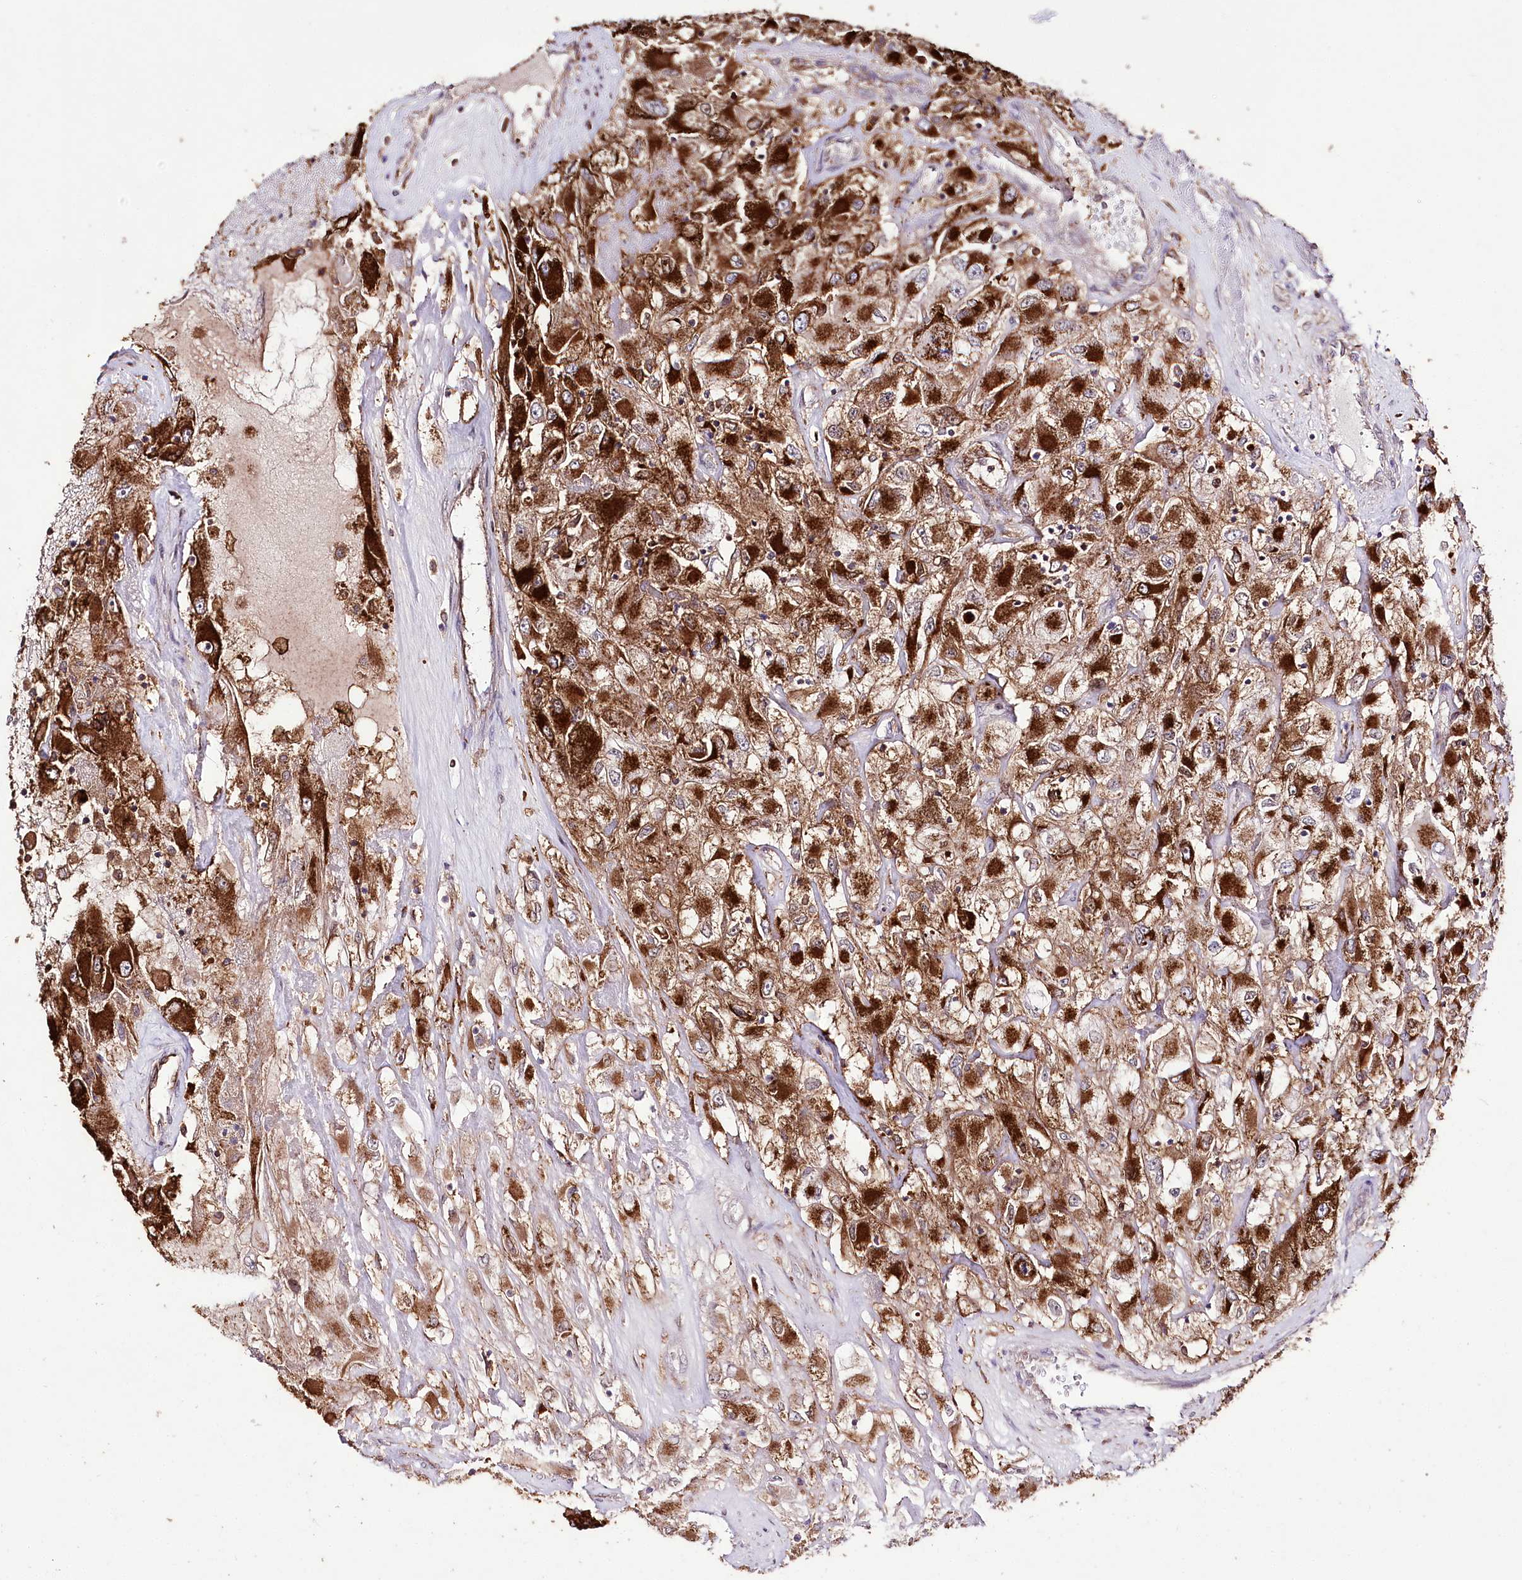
{"staining": {"intensity": "strong", "quantity": ">75%", "location": "cytoplasmic/membranous"}, "tissue": "renal cancer", "cell_type": "Tumor cells", "image_type": "cancer", "snomed": [{"axis": "morphology", "description": "Adenocarcinoma, NOS"}, {"axis": "topography", "description": "Kidney"}], "caption": "Tumor cells display high levels of strong cytoplasmic/membranous staining in approximately >75% of cells in human renal adenocarcinoma.", "gene": "UGP2", "patient": {"sex": "female", "age": 52}}